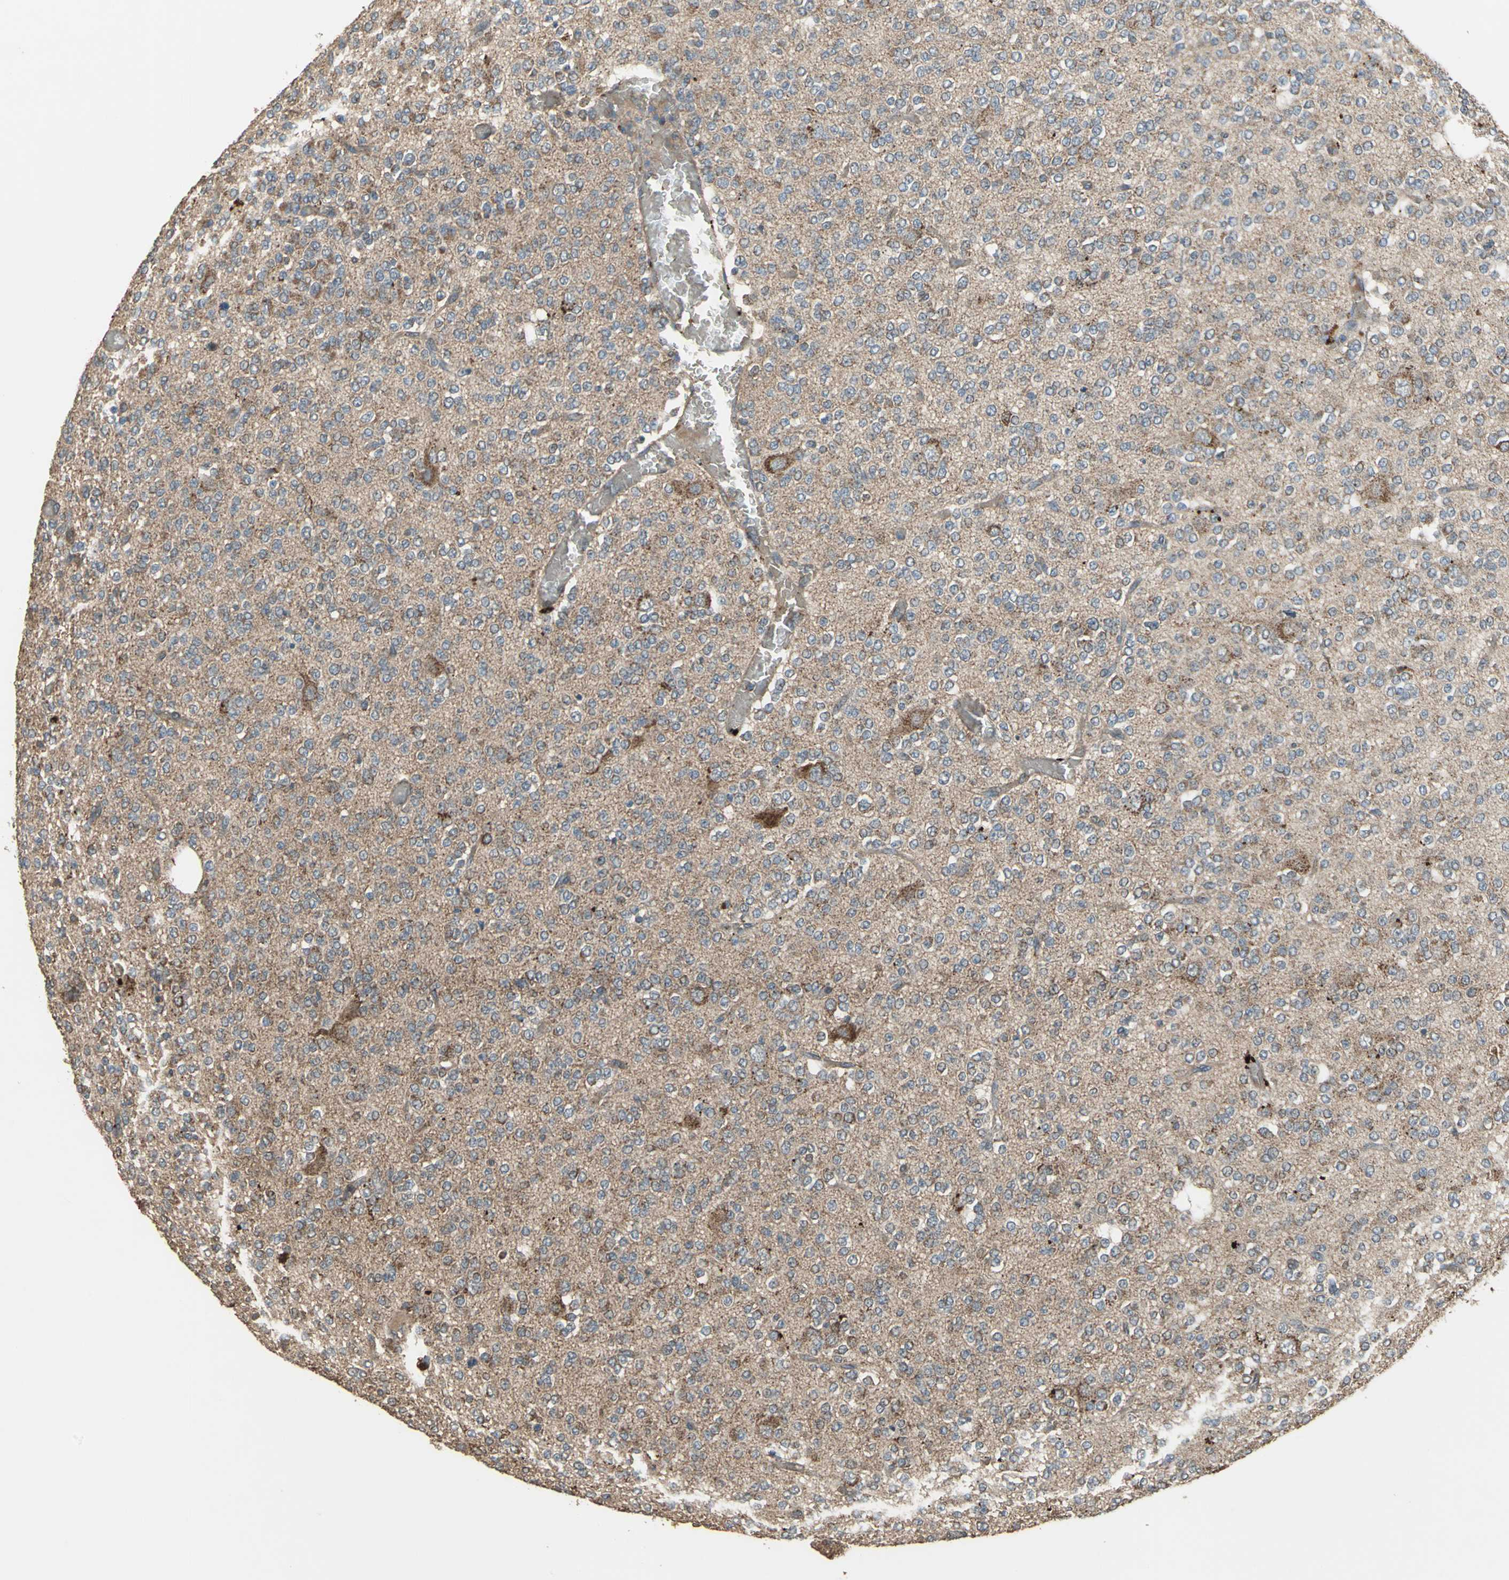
{"staining": {"intensity": "moderate", "quantity": ">75%", "location": "cytoplasmic/membranous"}, "tissue": "glioma", "cell_type": "Tumor cells", "image_type": "cancer", "snomed": [{"axis": "morphology", "description": "Glioma, malignant, Low grade"}, {"axis": "topography", "description": "Brain"}], "caption": "Protein staining displays moderate cytoplasmic/membranous positivity in about >75% of tumor cells in glioma. (DAB IHC with brightfield microscopy, high magnification).", "gene": "POLRMT", "patient": {"sex": "male", "age": 38}}